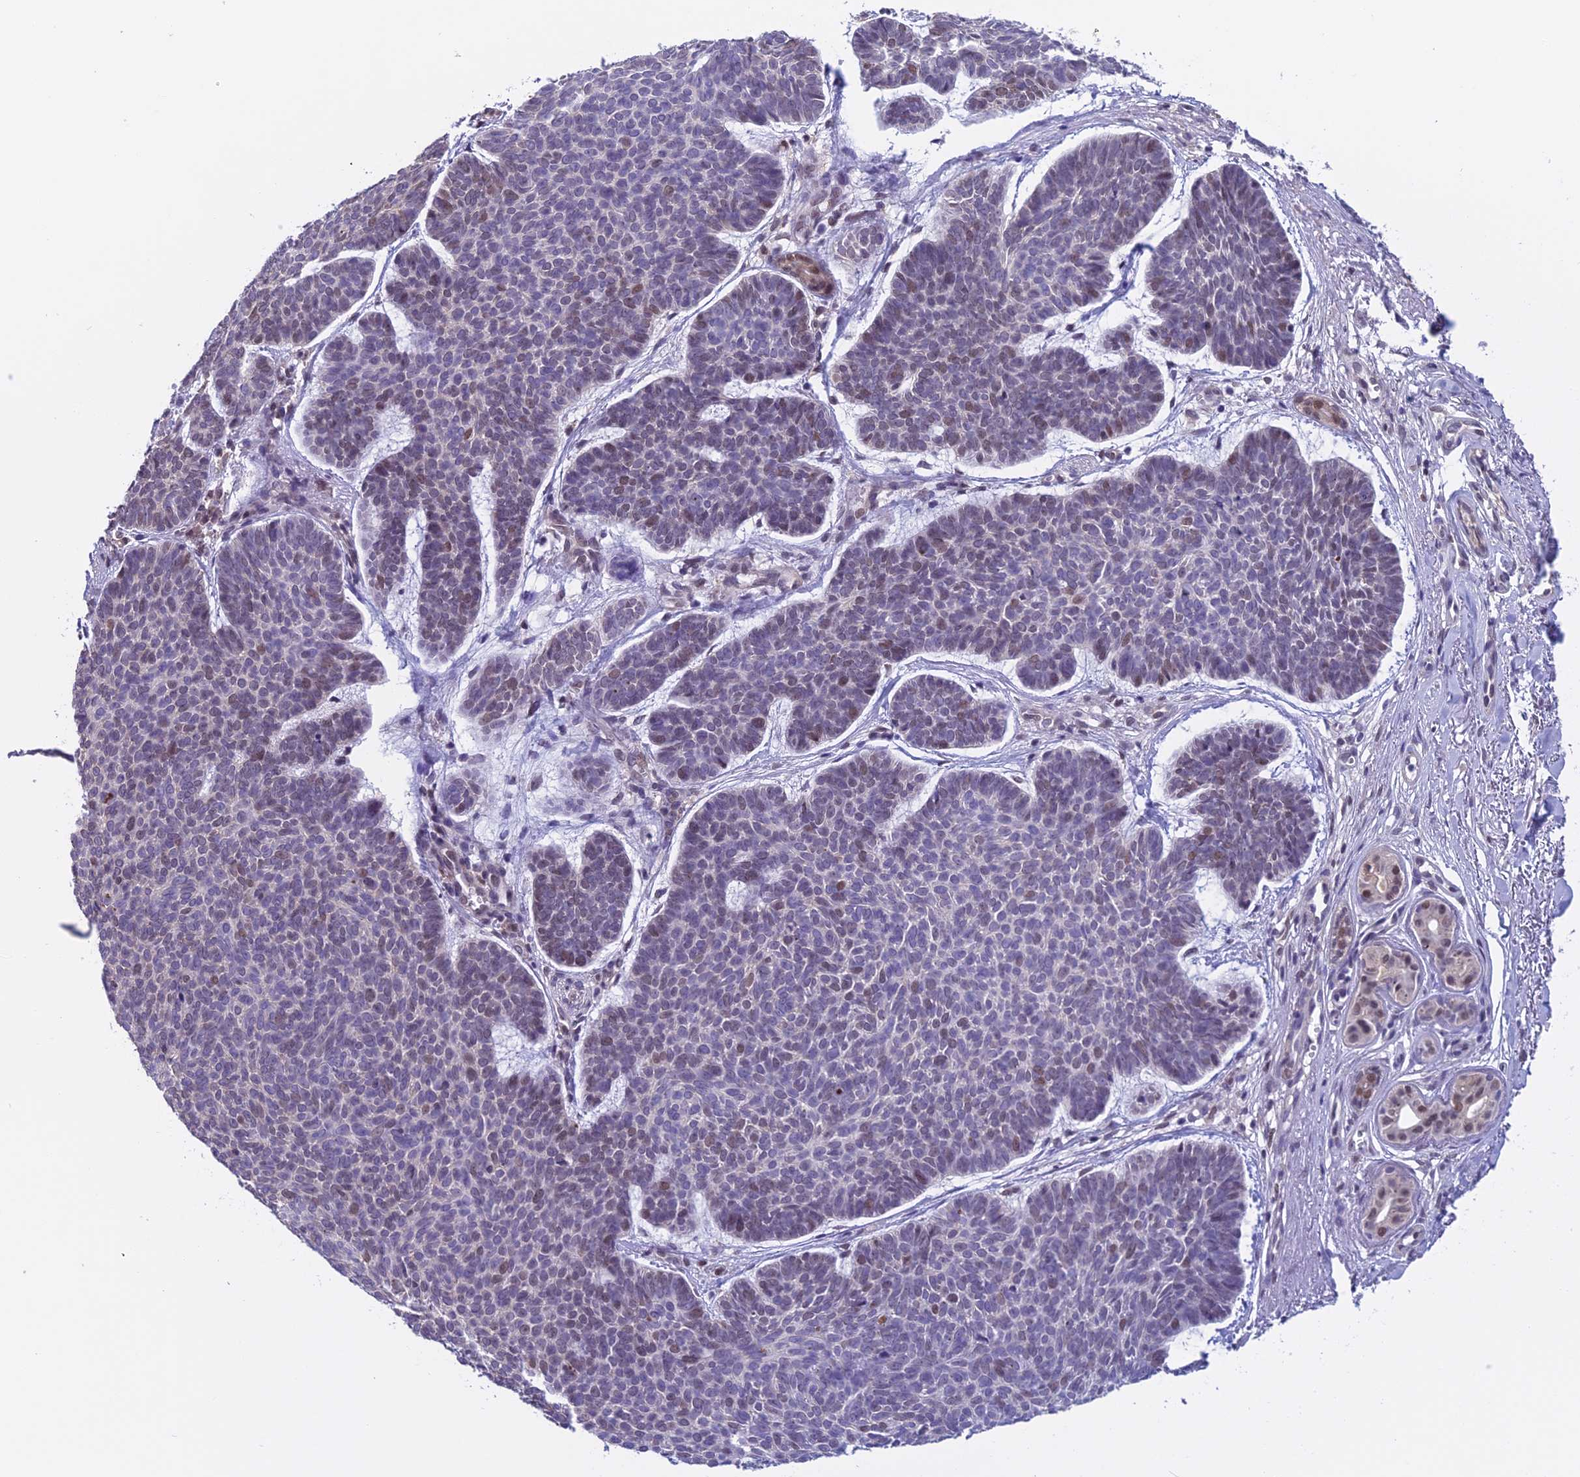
{"staining": {"intensity": "moderate", "quantity": "<25%", "location": "nuclear"}, "tissue": "skin cancer", "cell_type": "Tumor cells", "image_type": "cancer", "snomed": [{"axis": "morphology", "description": "Basal cell carcinoma"}, {"axis": "topography", "description": "Skin"}], "caption": "Skin cancer (basal cell carcinoma) stained with a brown dye exhibits moderate nuclear positive expression in approximately <25% of tumor cells.", "gene": "MIS12", "patient": {"sex": "female", "age": 74}}